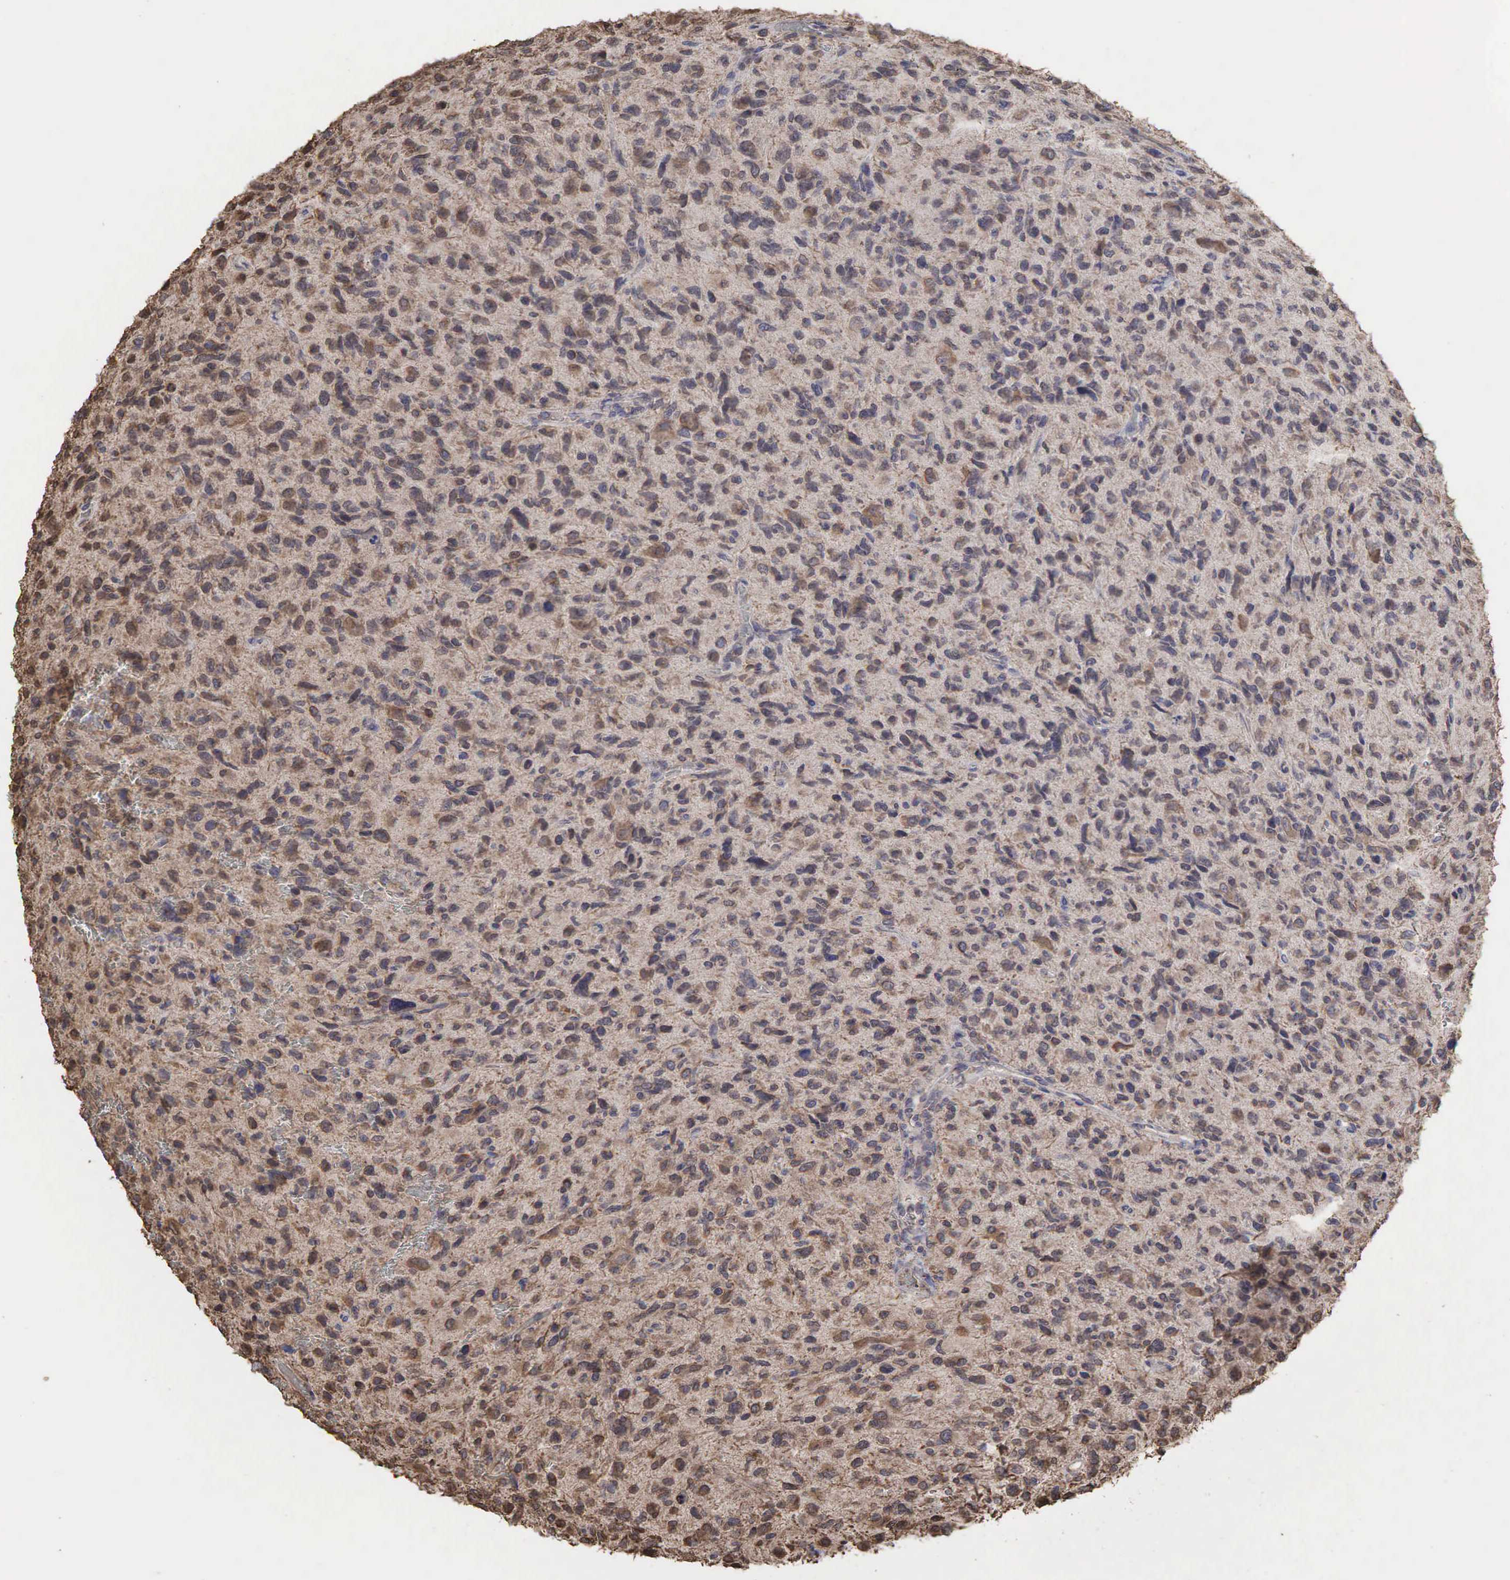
{"staining": {"intensity": "weak", "quantity": ">75%", "location": "cytoplasmic/membranous"}, "tissue": "glioma", "cell_type": "Tumor cells", "image_type": "cancer", "snomed": [{"axis": "morphology", "description": "Glioma, malignant, High grade"}, {"axis": "topography", "description": "Brain"}], "caption": "An image showing weak cytoplasmic/membranous expression in about >75% of tumor cells in glioma, as visualized by brown immunohistochemical staining.", "gene": "PABPC5", "patient": {"sex": "female", "age": 60}}